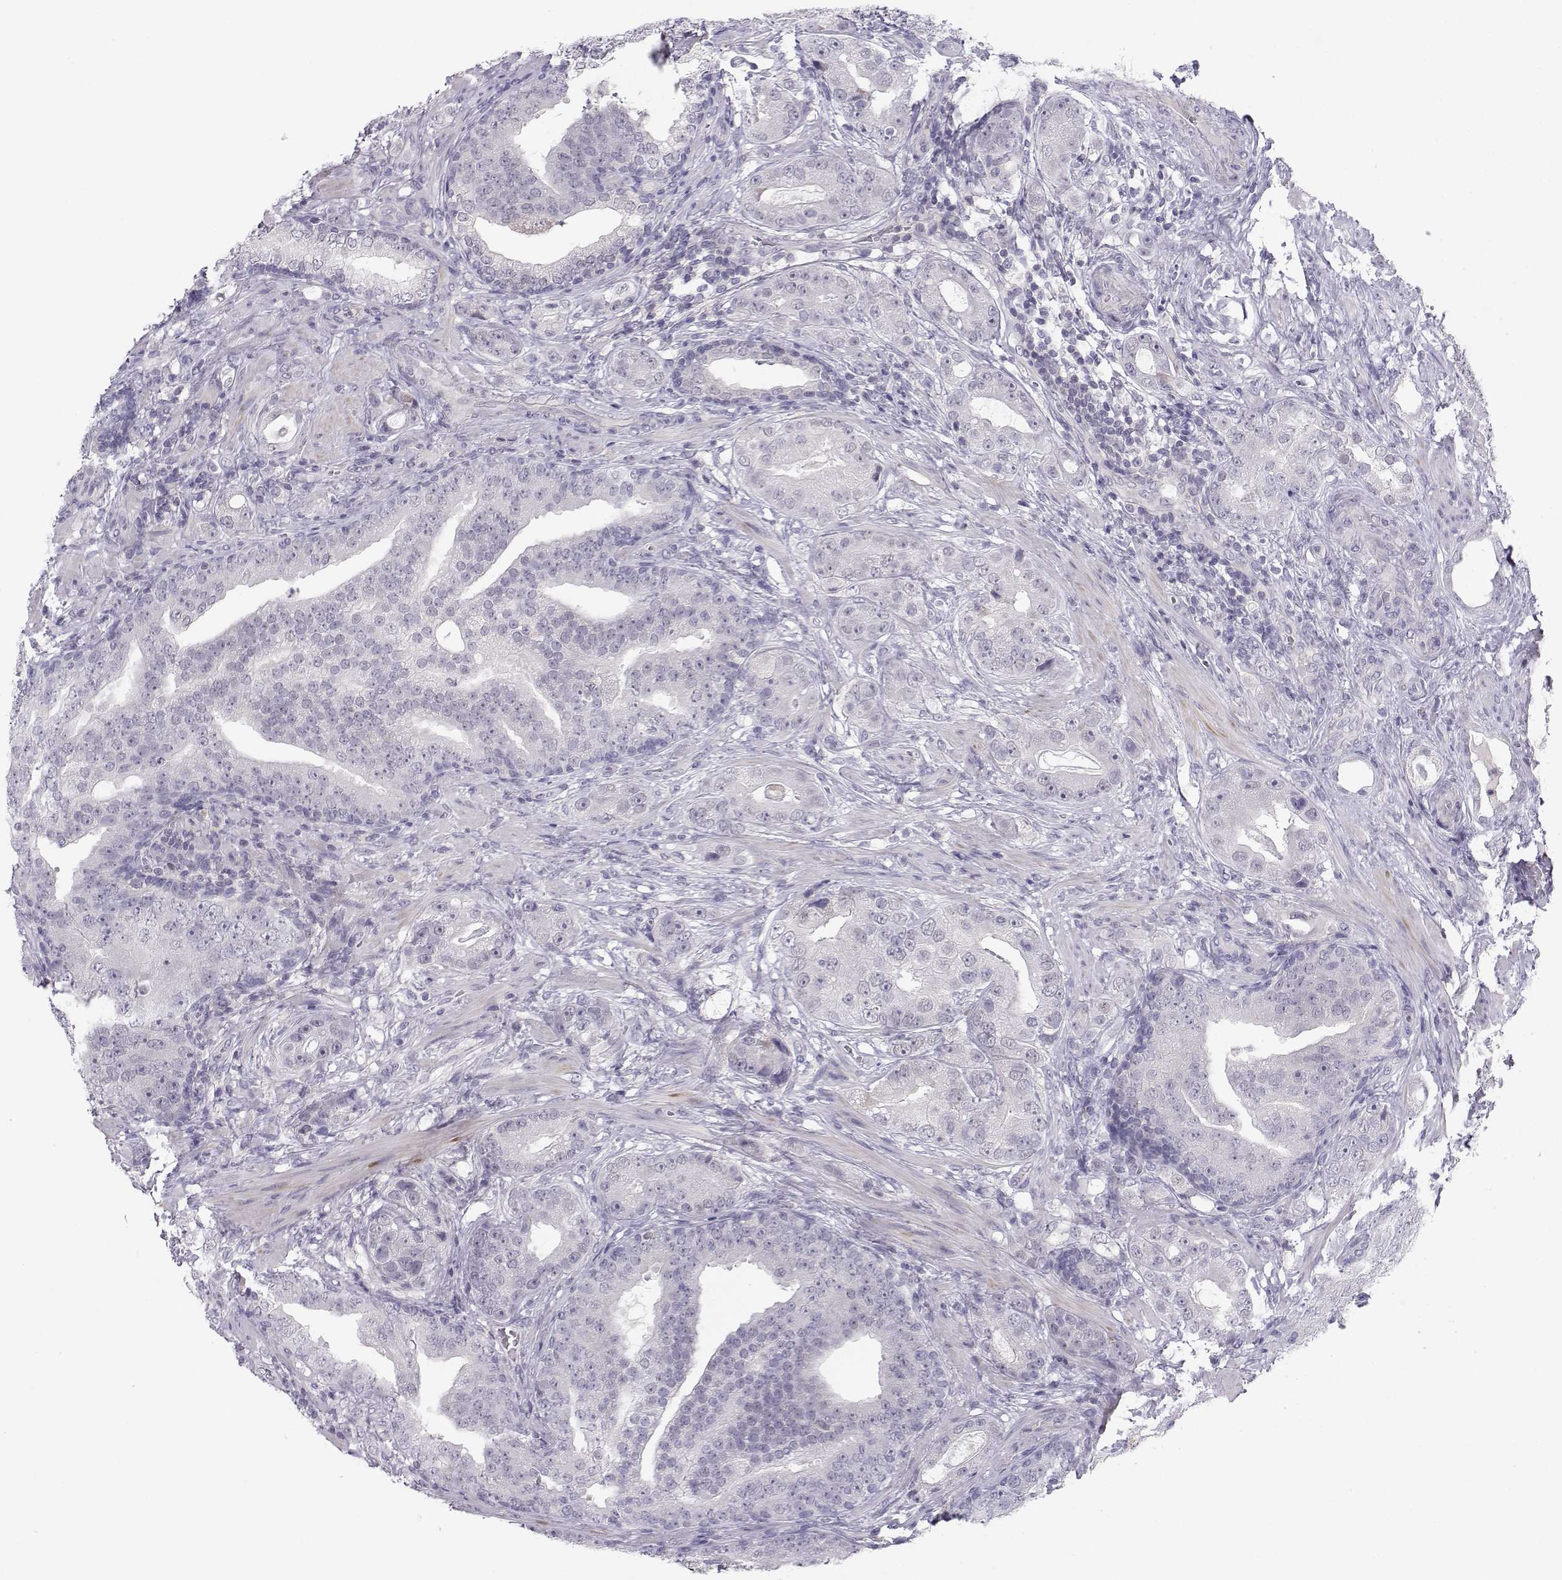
{"staining": {"intensity": "negative", "quantity": "none", "location": "none"}, "tissue": "prostate cancer", "cell_type": "Tumor cells", "image_type": "cancer", "snomed": [{"axis": "morphology", "description": "Adenocarcinoma, NOS"}, {"axis": "topography", "description": "Prostate"}], "caption": "This is an immunohistochemistry micrograph of human prostate adenocarcinoma. There is no positivity in tumor cells.", "gene": "MROH7", "patient": {"sex": "male", "age": 57}}